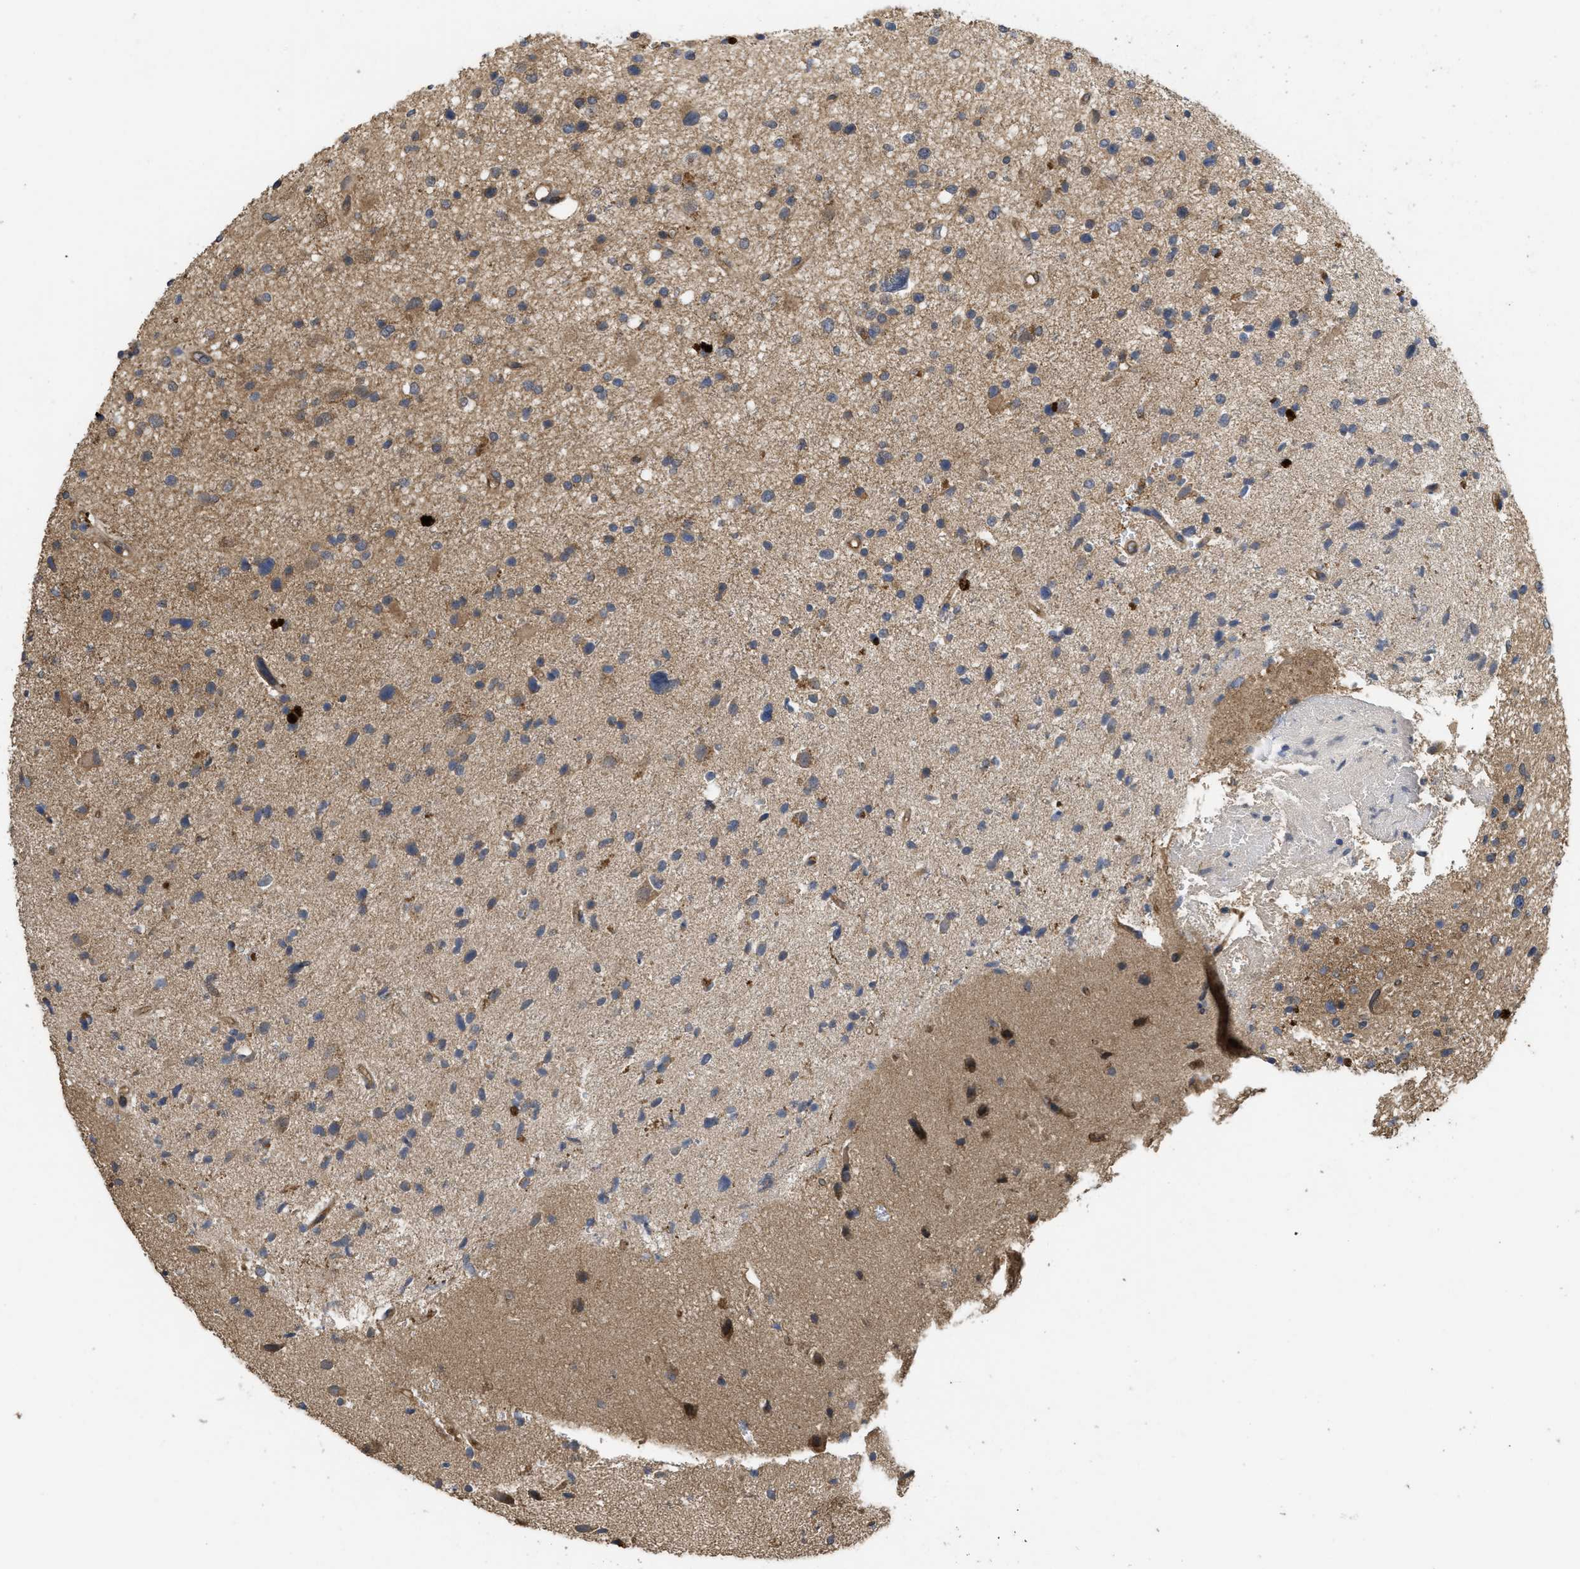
{"staining": {"intensity": "moderate", "quantity": ">75%", "location": "cytoplasmic/membranous"}, "tissue": "glioma", "cell_type": "Tumor cells", "image_type": "cancer", "snomed": [{"axis": "morphology", "description": "Glioma, malignant, High grade"}, {"axis": "topography", "description": "Brain"}], "caption": "The photomicrograph displays a brown stain indicating the presence of a protein in the cytoplasmic/membranous of tumor cells in glioma.", "gene": "FZD6", "patient": {"sex": "male", "age": 33}}